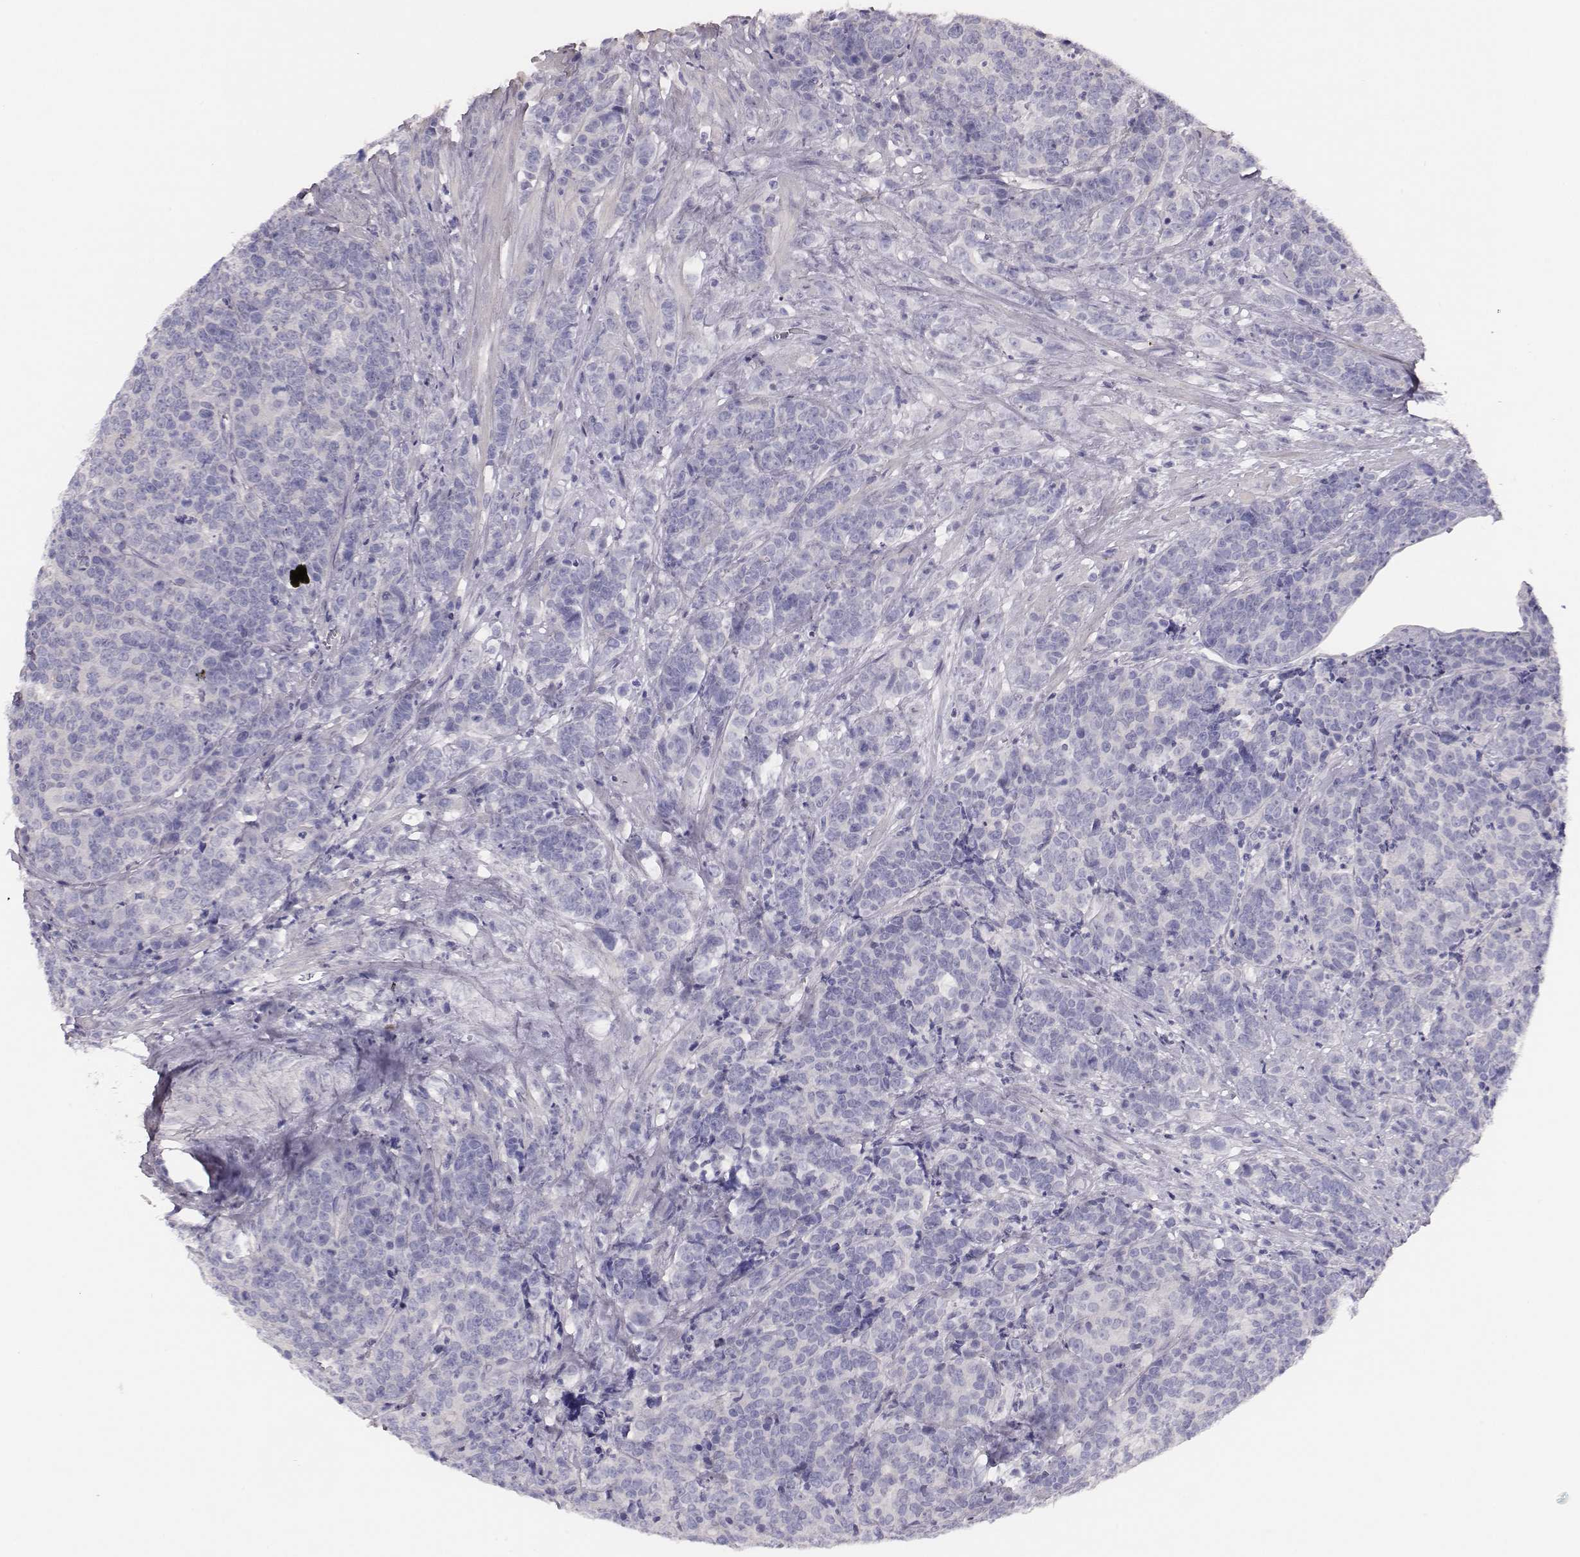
{"staining": {"intensity": "negative", "quantity": "none", "location": "none"}, "tissue": "prostate cancer", "cell_type": "Tumor cells", "image_type": "cancer", "snomed": [{"axis": "morphology", "description": "Adenocarcinoma, NOS"}, {"axis": "topography", "description": "Prostate"}], "caption": "Immunohistochemical staining of human prostate adenocarcinoma shows no significant positivity in tumor cells.", "gene": "P2RY10", "patient": {"sex": "male", "age": 67}}